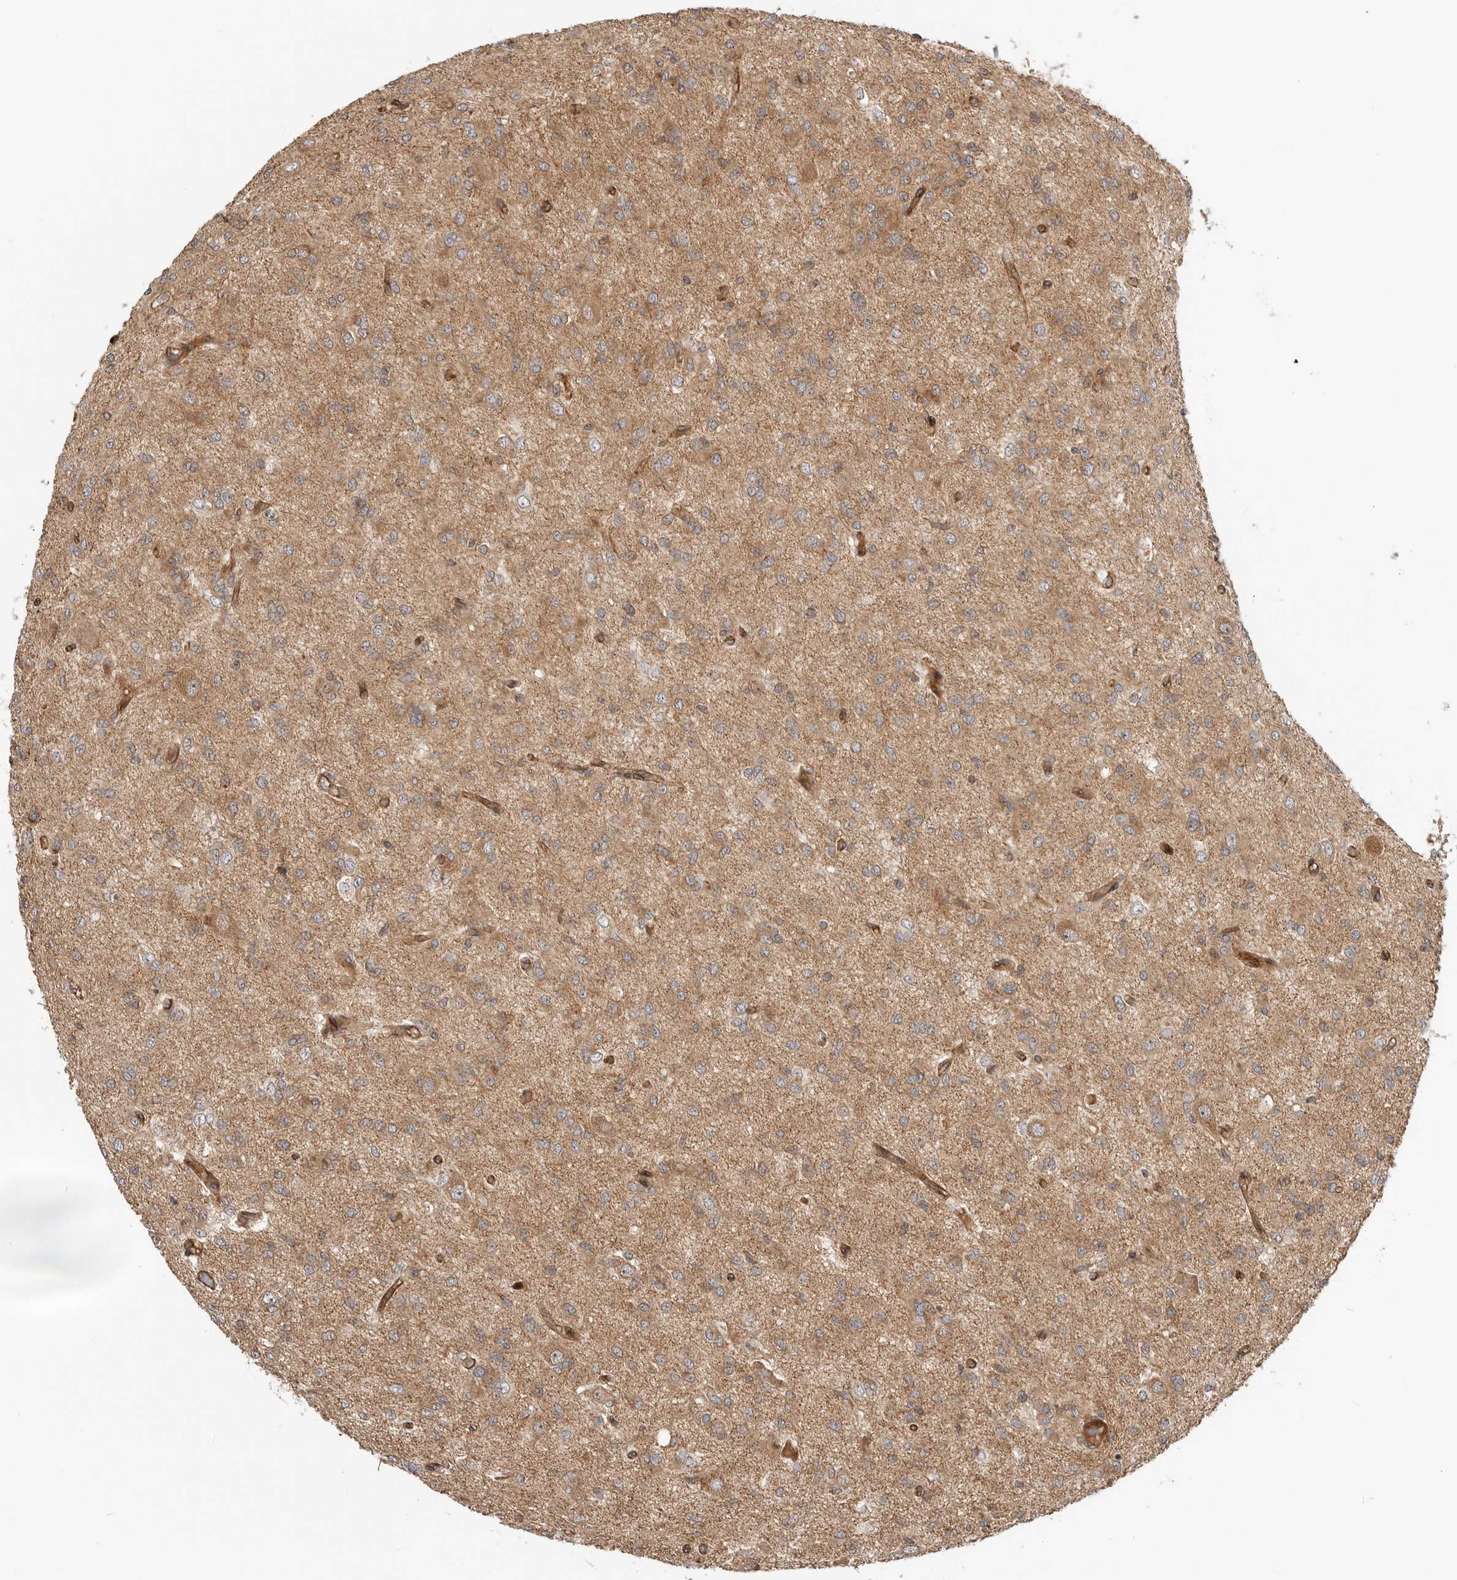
{"staining": {"intensity": "weak", "quantity": "25%-75%", "location": "cytoplasmic/membranous"}, "tissue": "glioma", "cell_type": "Tumor cells", "image_type": "cancer", "snomed": [{"axis": "morphology", "description": "Glioma, malignant, High grade"}, {"axis": "topography", "description": "Brain"}], "caption": "Immunohistochemical staining of human glioma exhibits weak cytoplasmic/membranous protein staining in about 25%-75% of tumor cells.", "gene": "GPATCH2", "patient": {"sex": "female", "age": 59}}